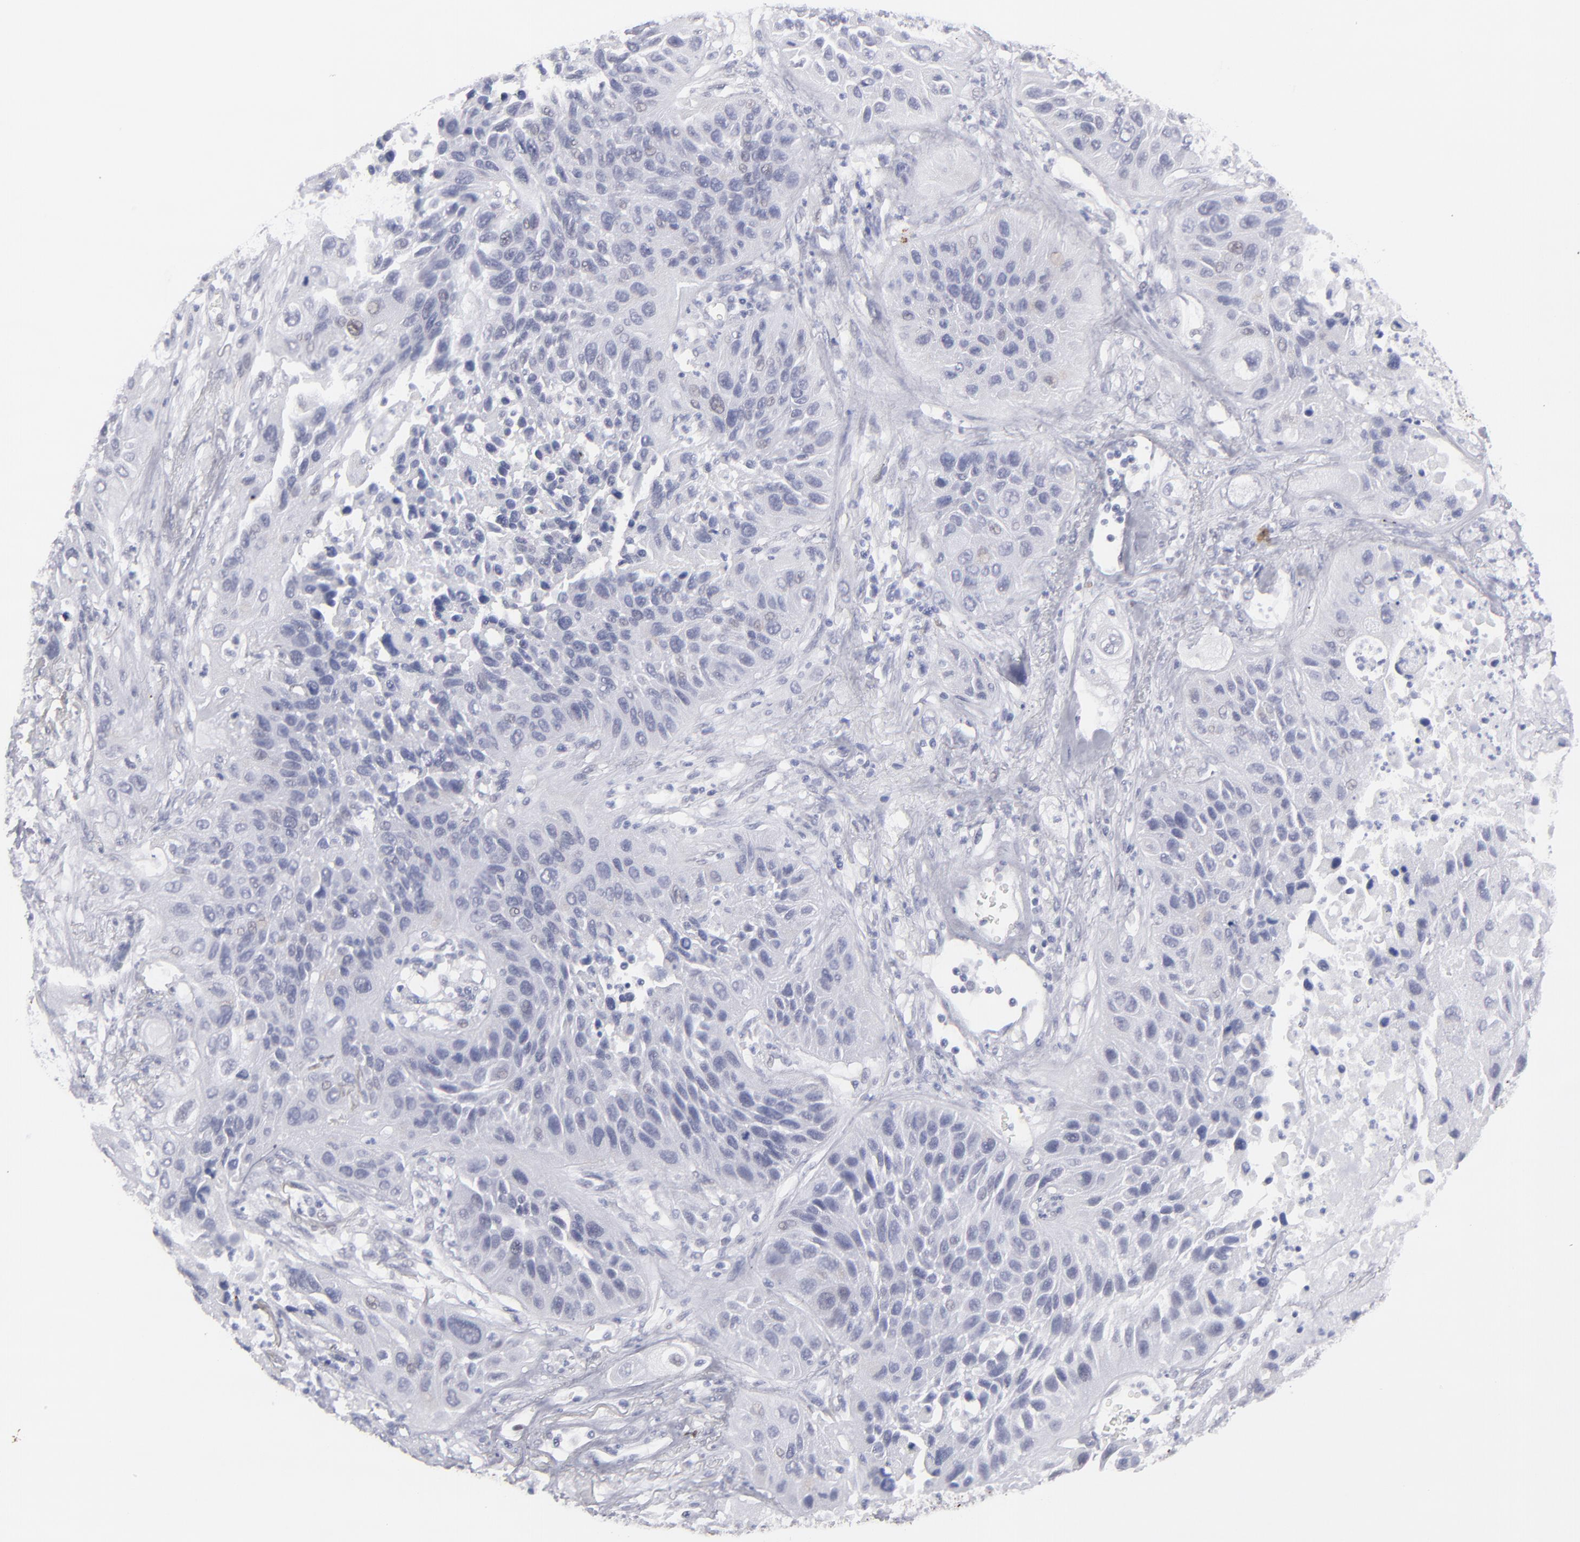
{"staining": {"intensity": "negative", "quantity": "none", "location": "none"}, "tissue": "lung cancer", "cell_type": "Tumor cells", "image_type": "cancer", "snomed": [{"axis": "morphology", "description": "Squamous cell carcinoma, NOS"}, {"axis": "topography", "description": "Lung"}], "caption": "Immunohistochemistry (IHC) image of neoplastic tissue: human lung cancer (squamous cell carcinoma) stained with DAB exhibits no significant protein expression in tumor cells.", "gene": "ALDOB", "patient": {"sex": "female", "age": 76}}